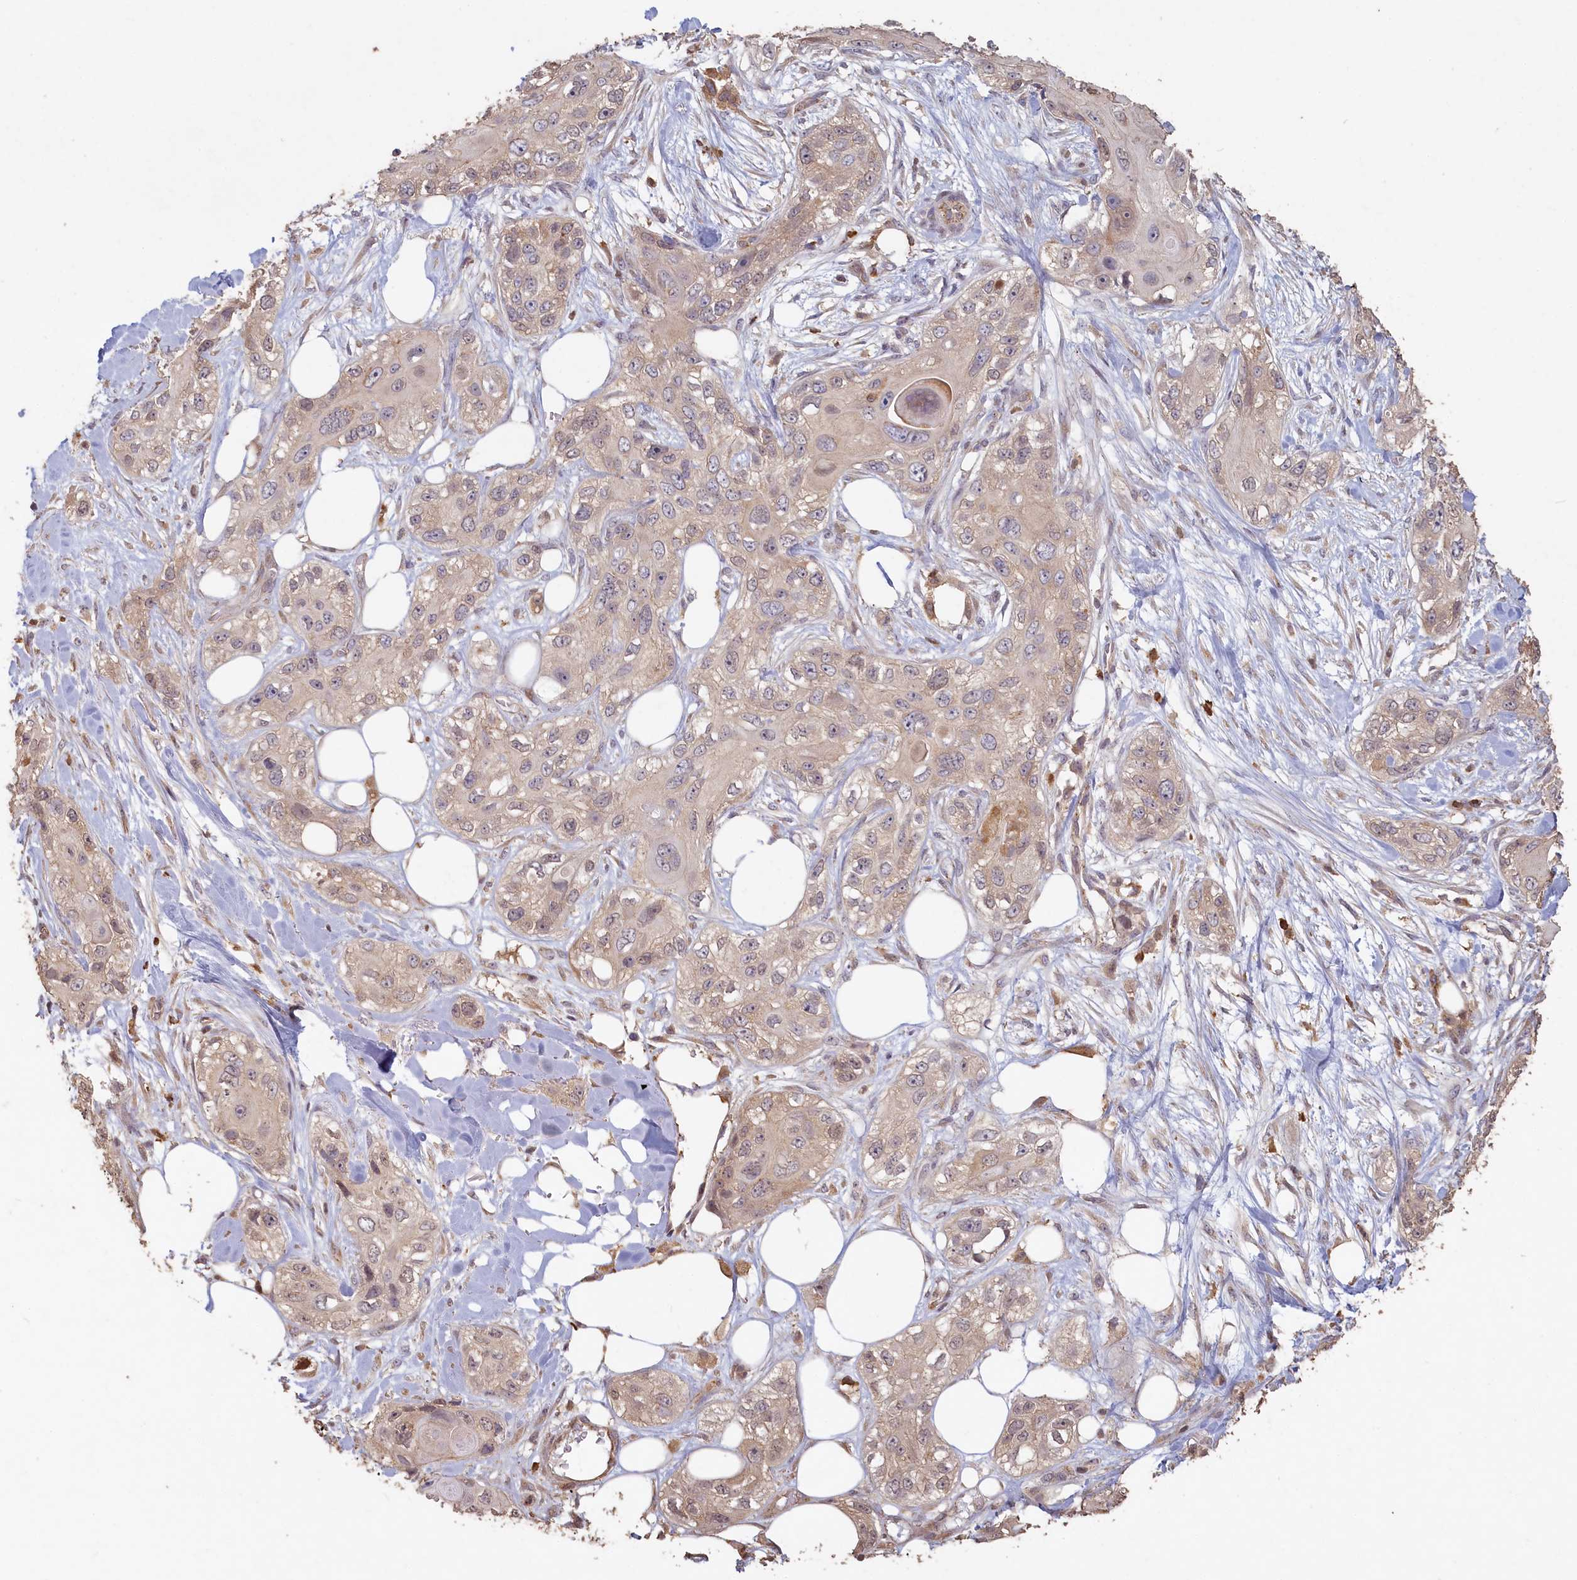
{"staining": {"intensity": "negative", "quantity": "none", "location": "none"}, "tissue": "skin cancer", "cell_type": "Tumor cells", "image_type": "cancer", "snomed": [{"axis": "morphology", "description": "Normal tissue, NOS"}, {"axis": "morphology", "description": "Squamous cell carcinoma, NOS"}, {"axis": "topography", "description": "Skin"}], "caption": "Immunohistochemical staining of skin cancer displays no significant positivity in tumor cells.", "gene": "MADD", "patient": {"sex": "male", "age": 72}}